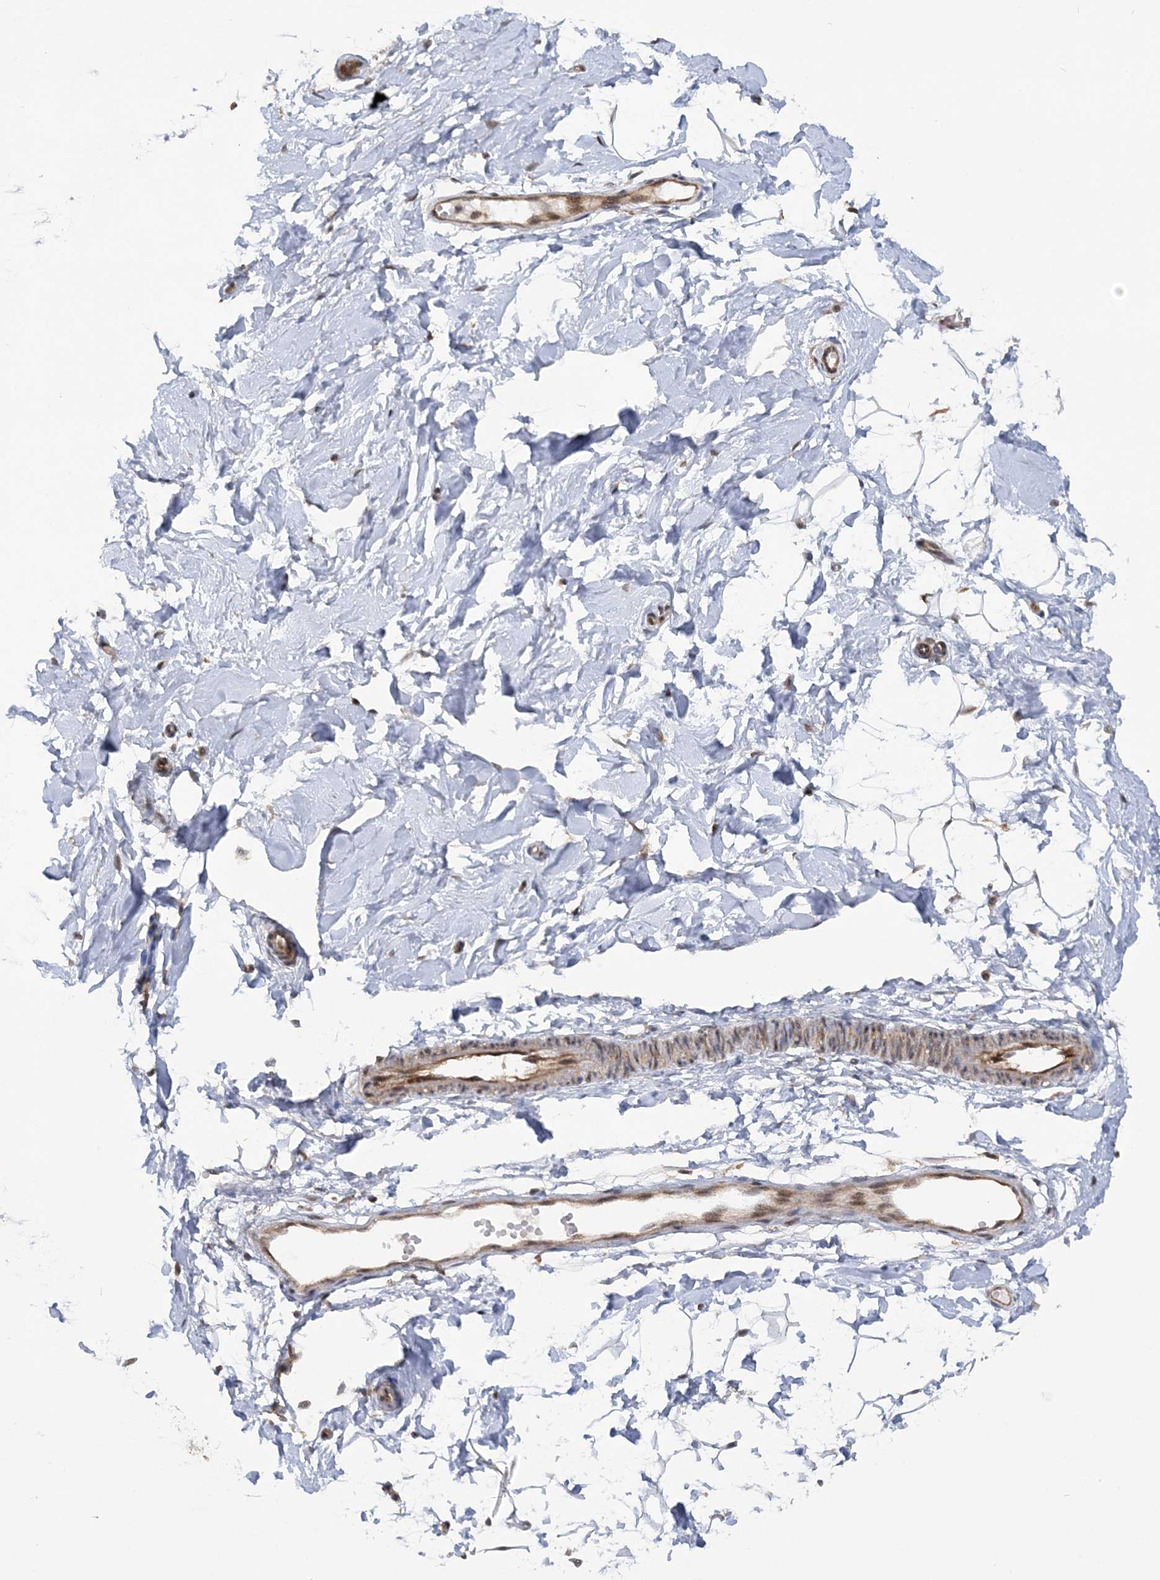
{"staining": {"intensity": "weak", "quantity": ">75%", "location": "cytoplasmic/membranous"}, "tissue": "adipose tissue", "cell_type": "Adipocytes", "image_type": "normal", "snomed": [{"axis": "morphology", "description": "Normal tissue, NOS"}, {"axis": "topography", "description": "Breast"}], "caption": "Protein expression analysis of benign human adipose tissue reveals weak cytoplasmic/membranous expression in approximately >75% of adipocytes. The staining was performed using DAB (3,3'-diaminobenzidine) to visualize the protein expression in brown, while the nuclei were stained in blue with hematoxylin (Magnification: 20x).", "gene": "MRPL47", "patient": {"sex": "female", "age": 23}}